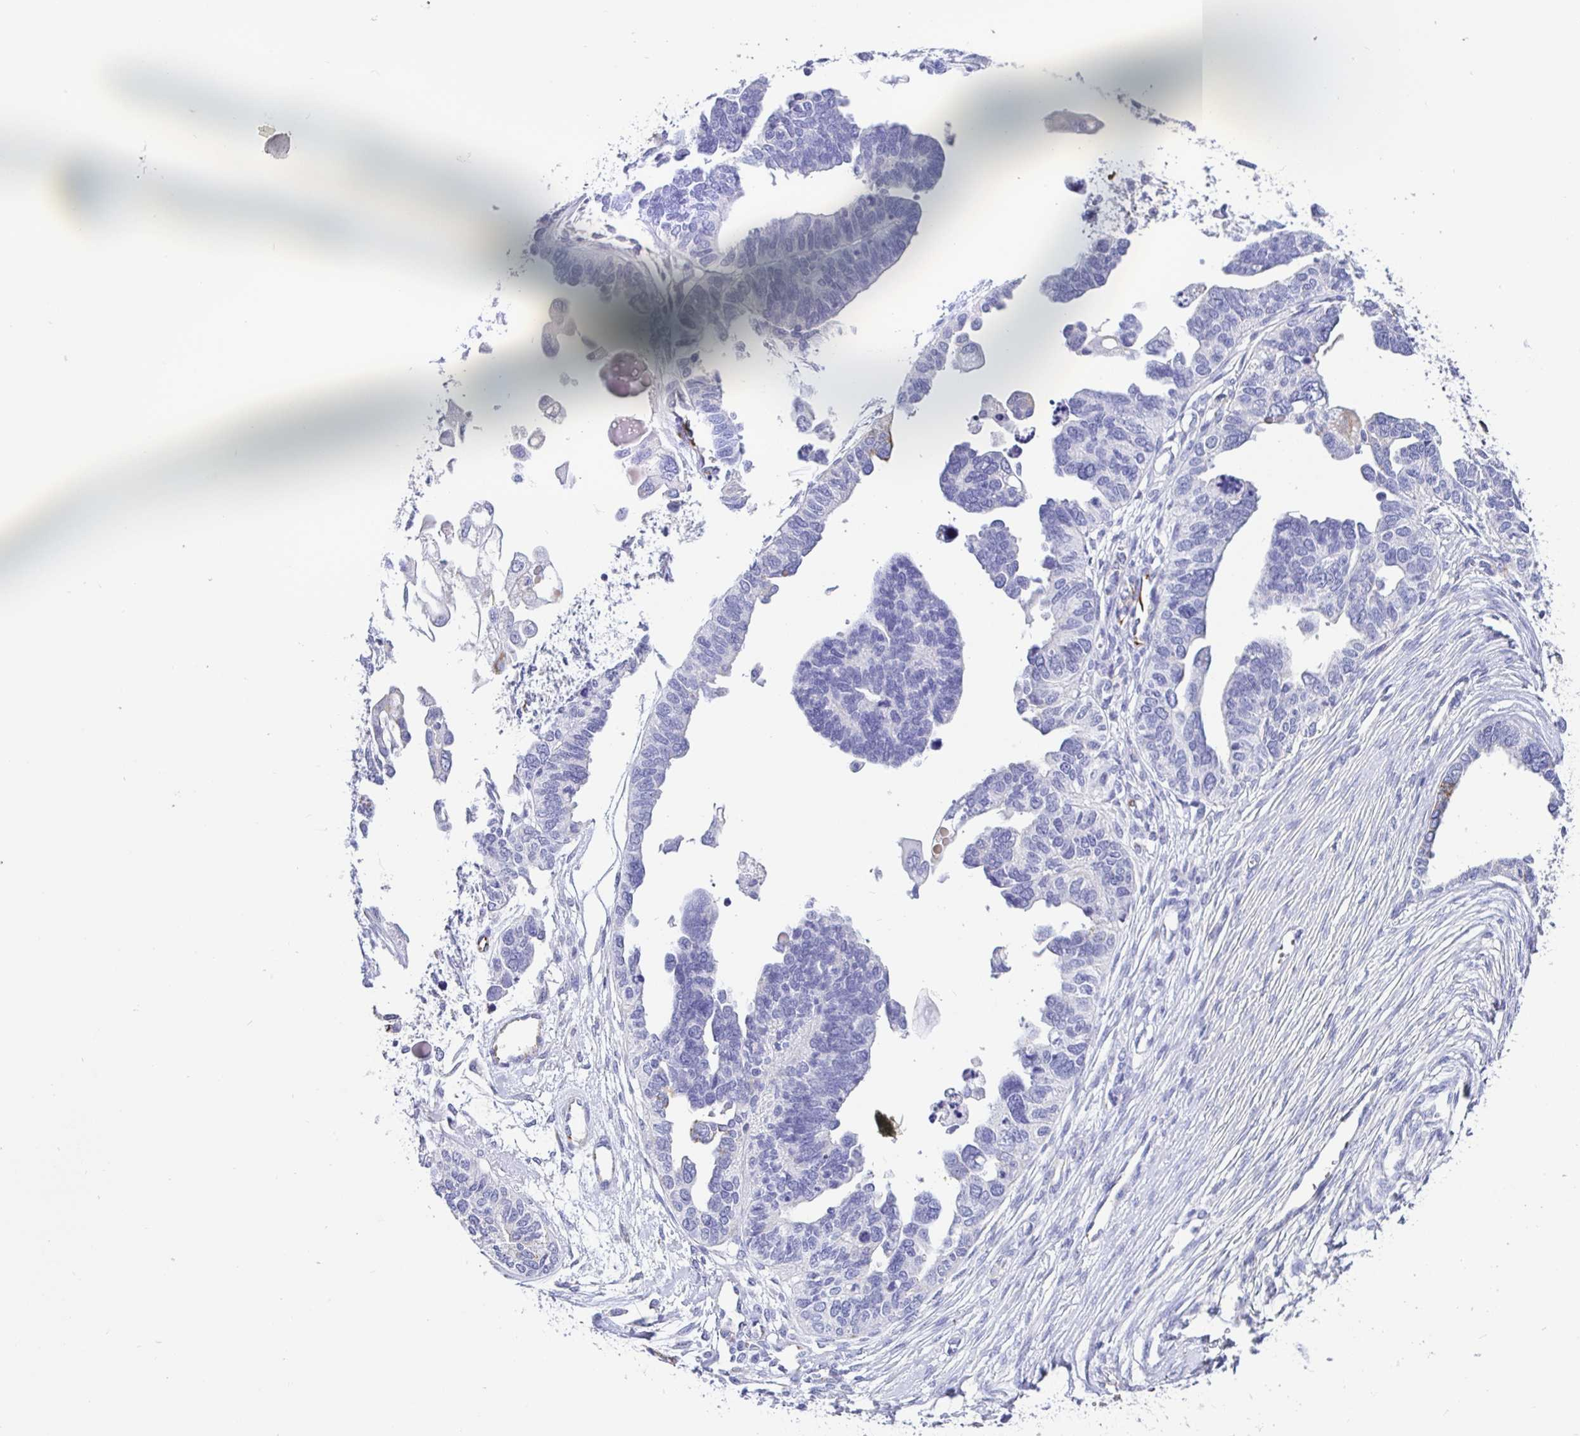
{"staining": {"intensity": "negative", "quantity": "none", "location": "none"}, "tissue": "ovarian cancer", "cell_type": "Tumor cells", "image_type": "cancer", "snomed": [{"axis": "morphology", "description": "Cystadenocarcinoma, serous, NOS"}, {"axis": "topography", "description": "Ovary"}], "caption": "Photomicrograph shows no significant protein expression in tumor cells of ovarian cancer.", "gene": "MAOA", "patient": {"sex": "female", "age": 51}}